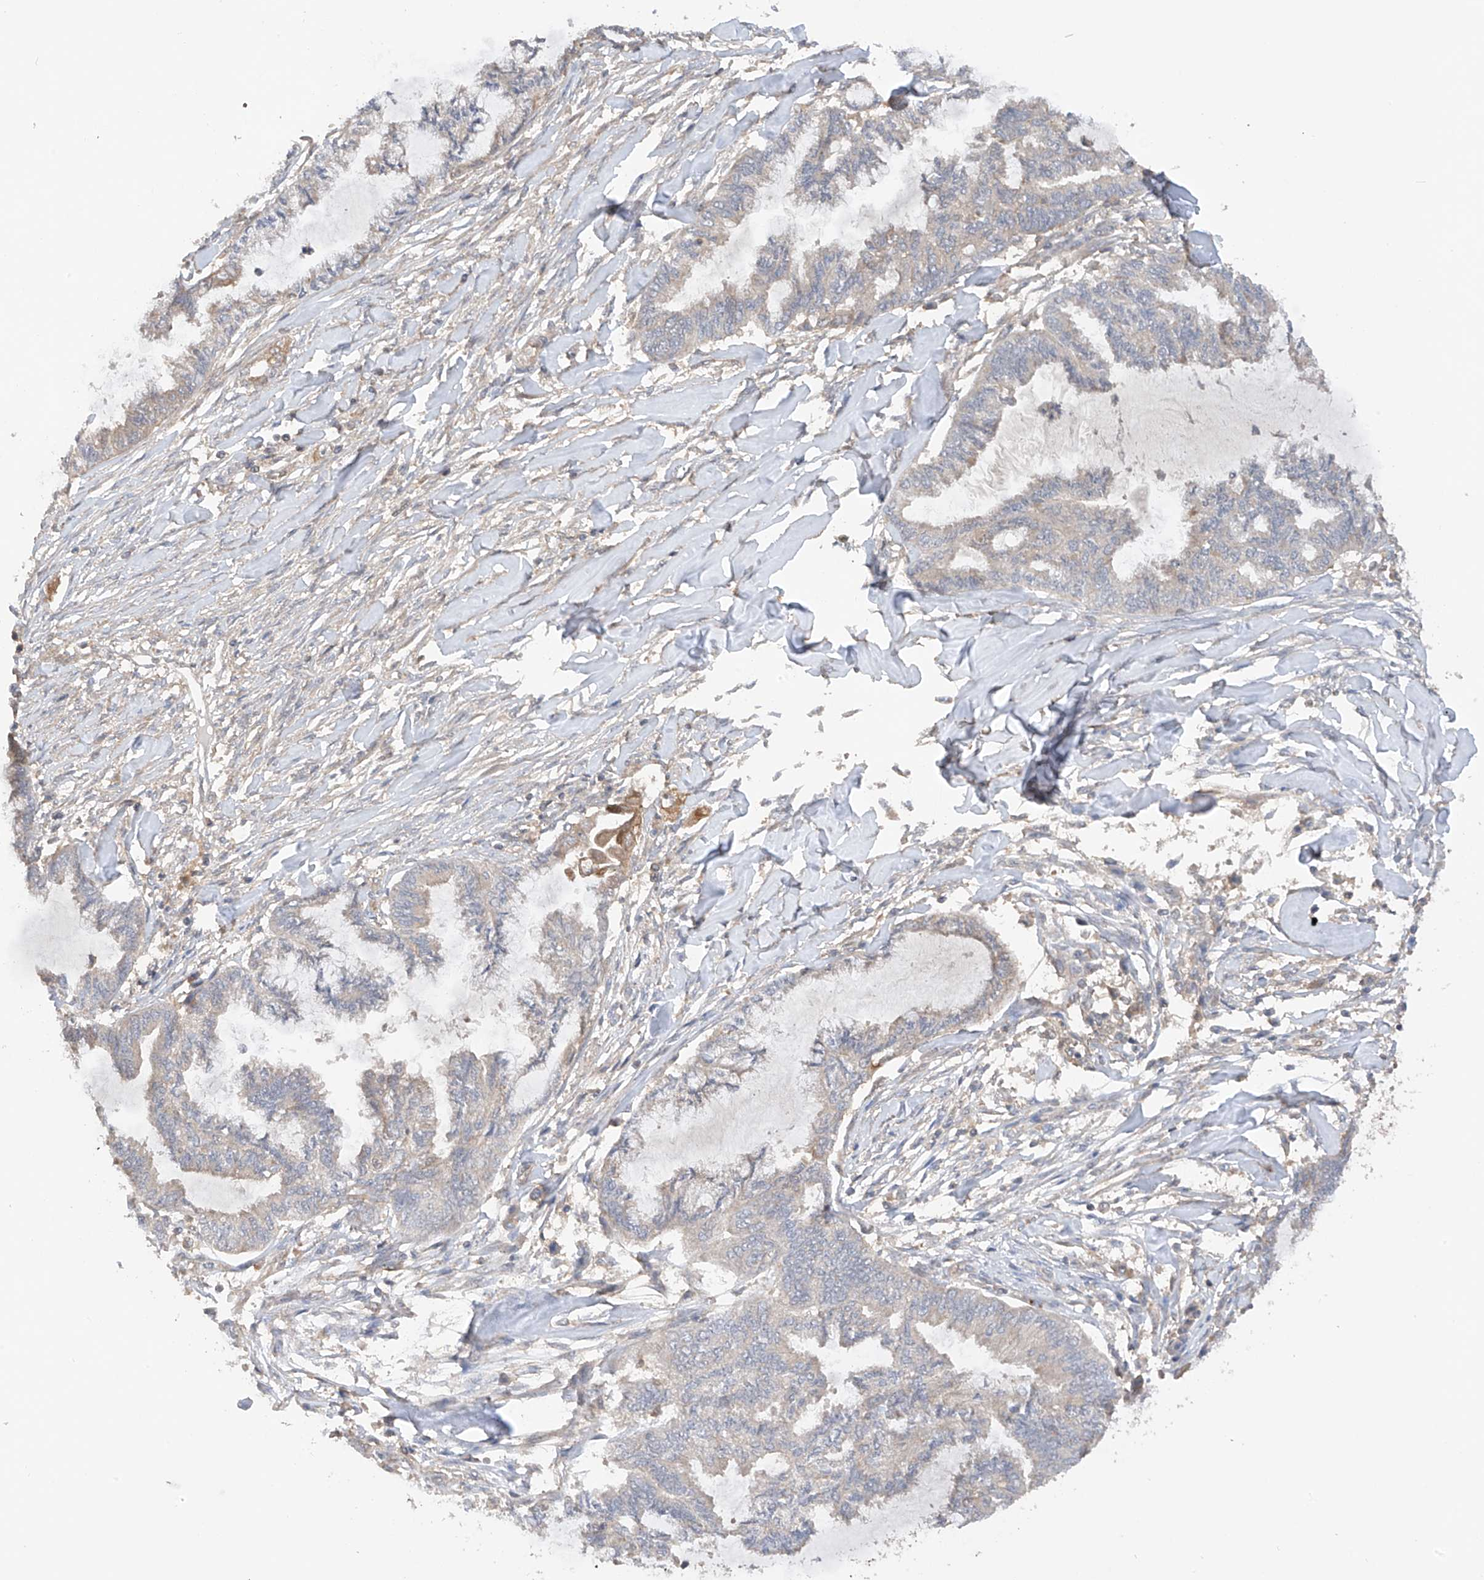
{"staining": {"intensity": "negative", "quantity": "none", "location": "none"}, "tissue": "endometrial cancer", "cell_type": "Tumor cells", "image_type": "cancer", "snomed": [{"axis": "morphology", "description": "Adenocarcinoma, NOS"}, {"axis": "topography", "description": "Endometrium"}], "caption": "High power microscopy image of an IHC histopathology image of adenocarcinoma (endometrial), revealing no significant staining in tumor cells.", "gene": "RPAIN", "patient": {"sex": "female", "age": 86}}